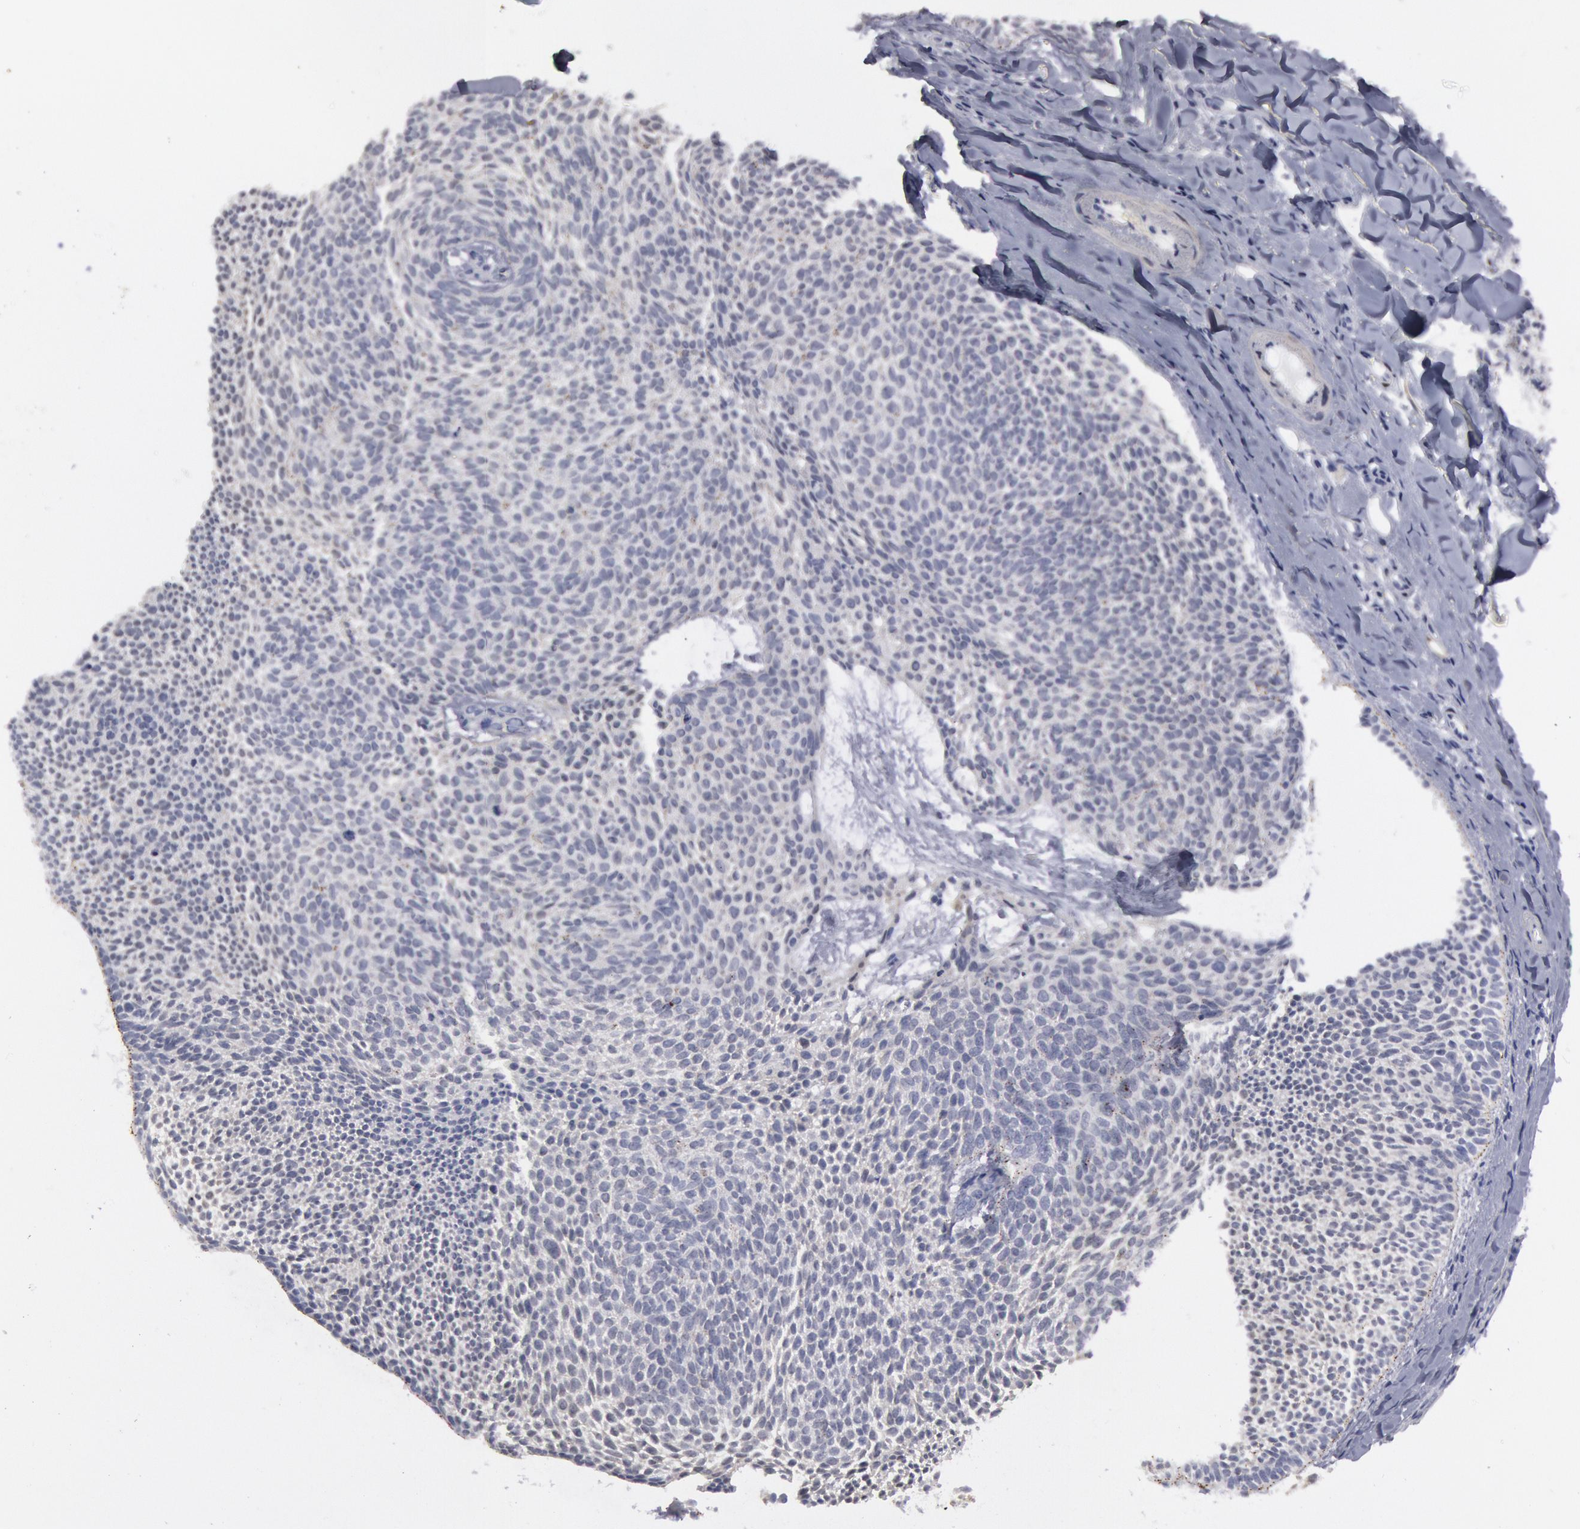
{"staining": {"intensity": "negative", "quantity": "none", "location": "none"}, "tissue": "skin cancer", "cell_type": "Tumor cells", "image_type": "cancer", "snomed": [{"axis": "morphology", "description": "Basal cell carcinoma"}, {"axis": "topography", "description": "Skin"}], "caption": "IHC of basal cell carcinoma (skin) exhibits no expression in tumor cells. (DAB (3,3'-diaminobenzidine) immunohistochemistry (IHC) visualized using brightfield microscopy, high magnification).", "gene": "FHL1", "patient": {"sex": "male", "age": 84}}